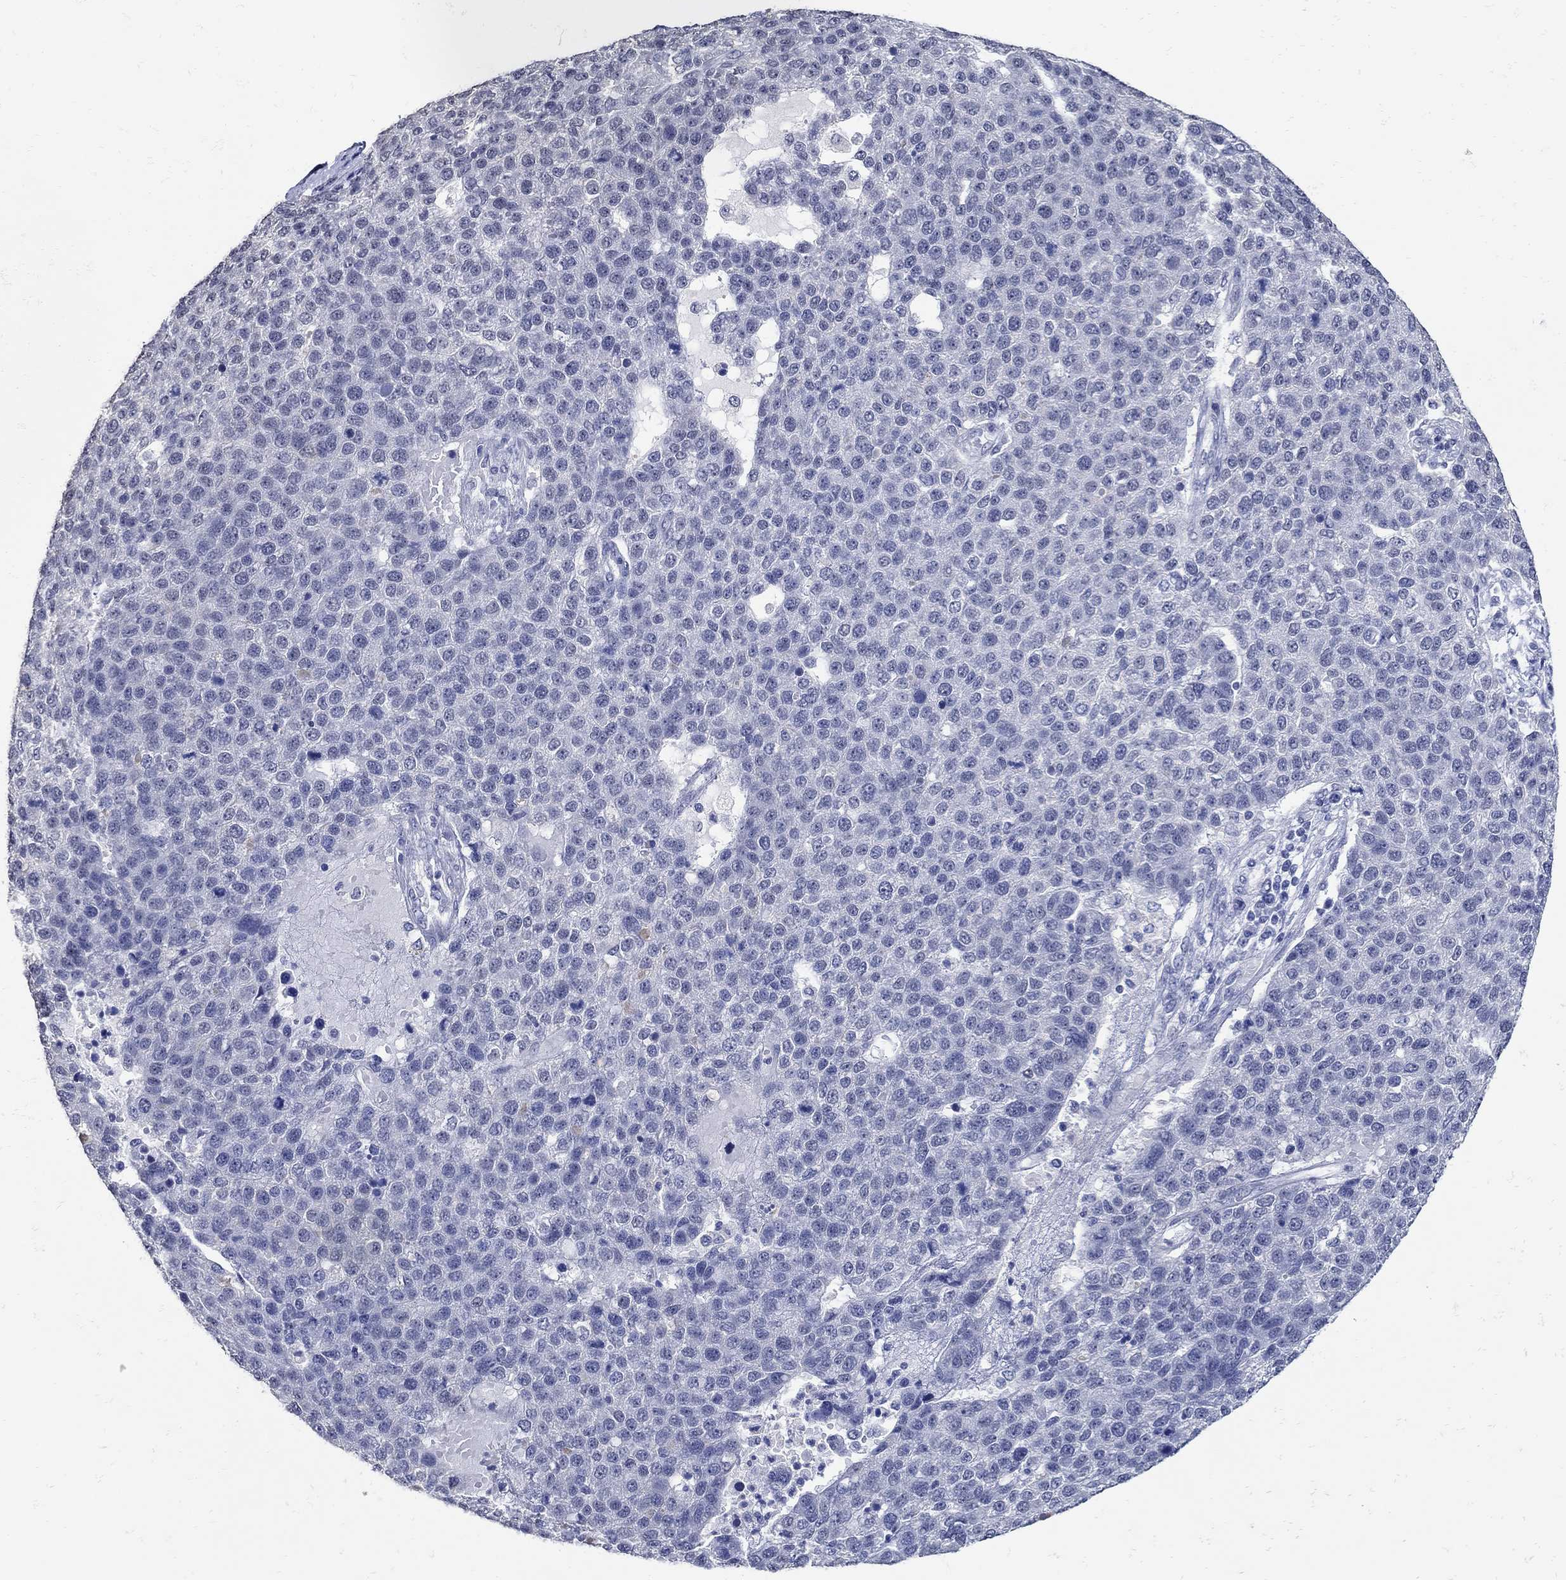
{"staining": {"intensity": "negative", "quantity": "none", "location": "none"}, "tissue": "pancreatic cancer", "cell_type": "Tumor cells", "image_type": "cancer", "snomed": [{"axis": "morphology", "description": "Adenocarcinoma, NOS"}, {"axis": "topography", "description": "Pancreas"}], "caption": "Immunohistochemical staining of adenocarcinoma (pancreatic) displays no significant positivity in tumor cells.", "gene": "KCNN3", "patient": {"sex": "female", "age": 61}}